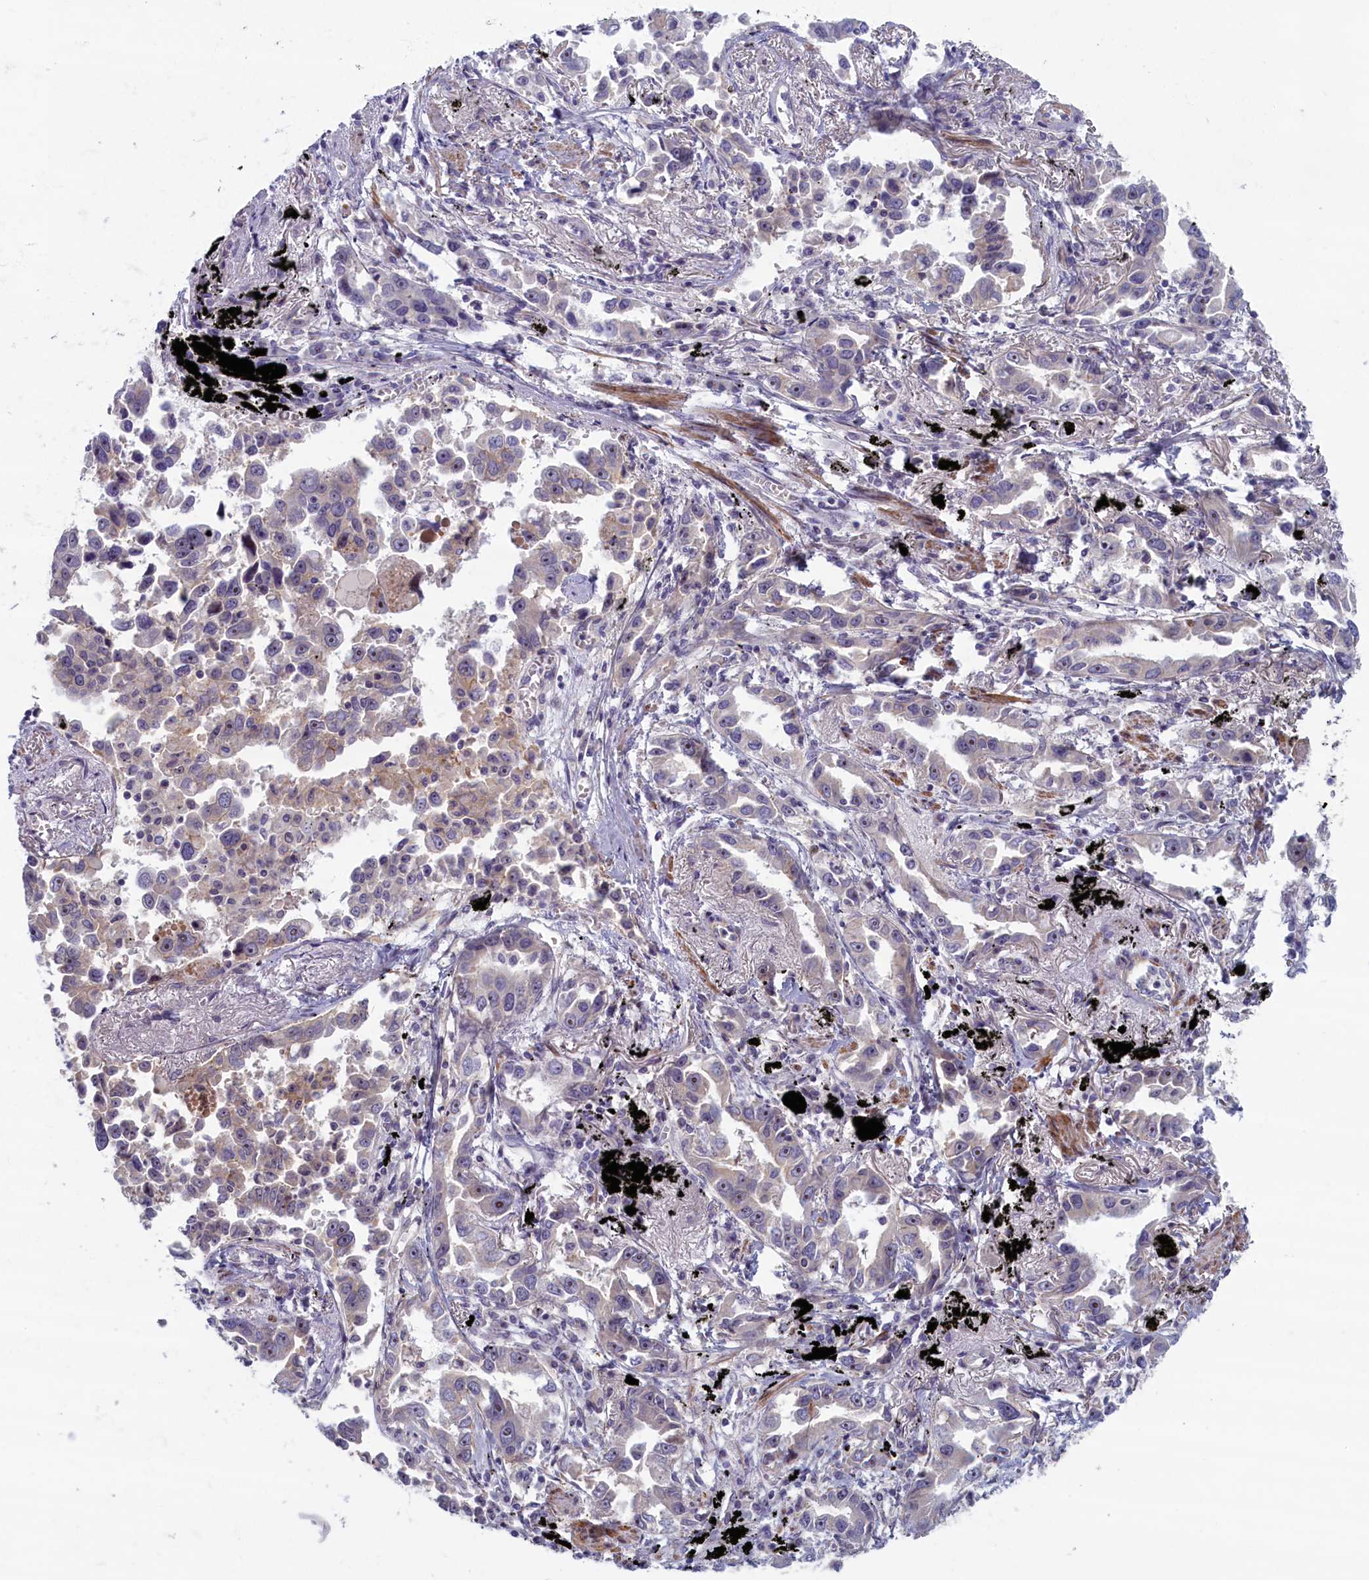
{"staining": {"intensity": "negative", "quantity": "none", "location": "none"}, "tissue": "lung cancer", "cell_type": "Tumor cells", "image_type": "cancer", "snomed": [{"axis": "morphology", "description": "Adenocarcinoma, NOS"}, {"axis": "topography", "description": "Lung"}], "caption": "An immunohistochemistry micrograph of adenocarcinoma (lung) is shown. There is no staining in tumor cells of adenocarcinoma (lung).", "gene": "TRPM4", "patient": {"sex": "male", "age": 67}}